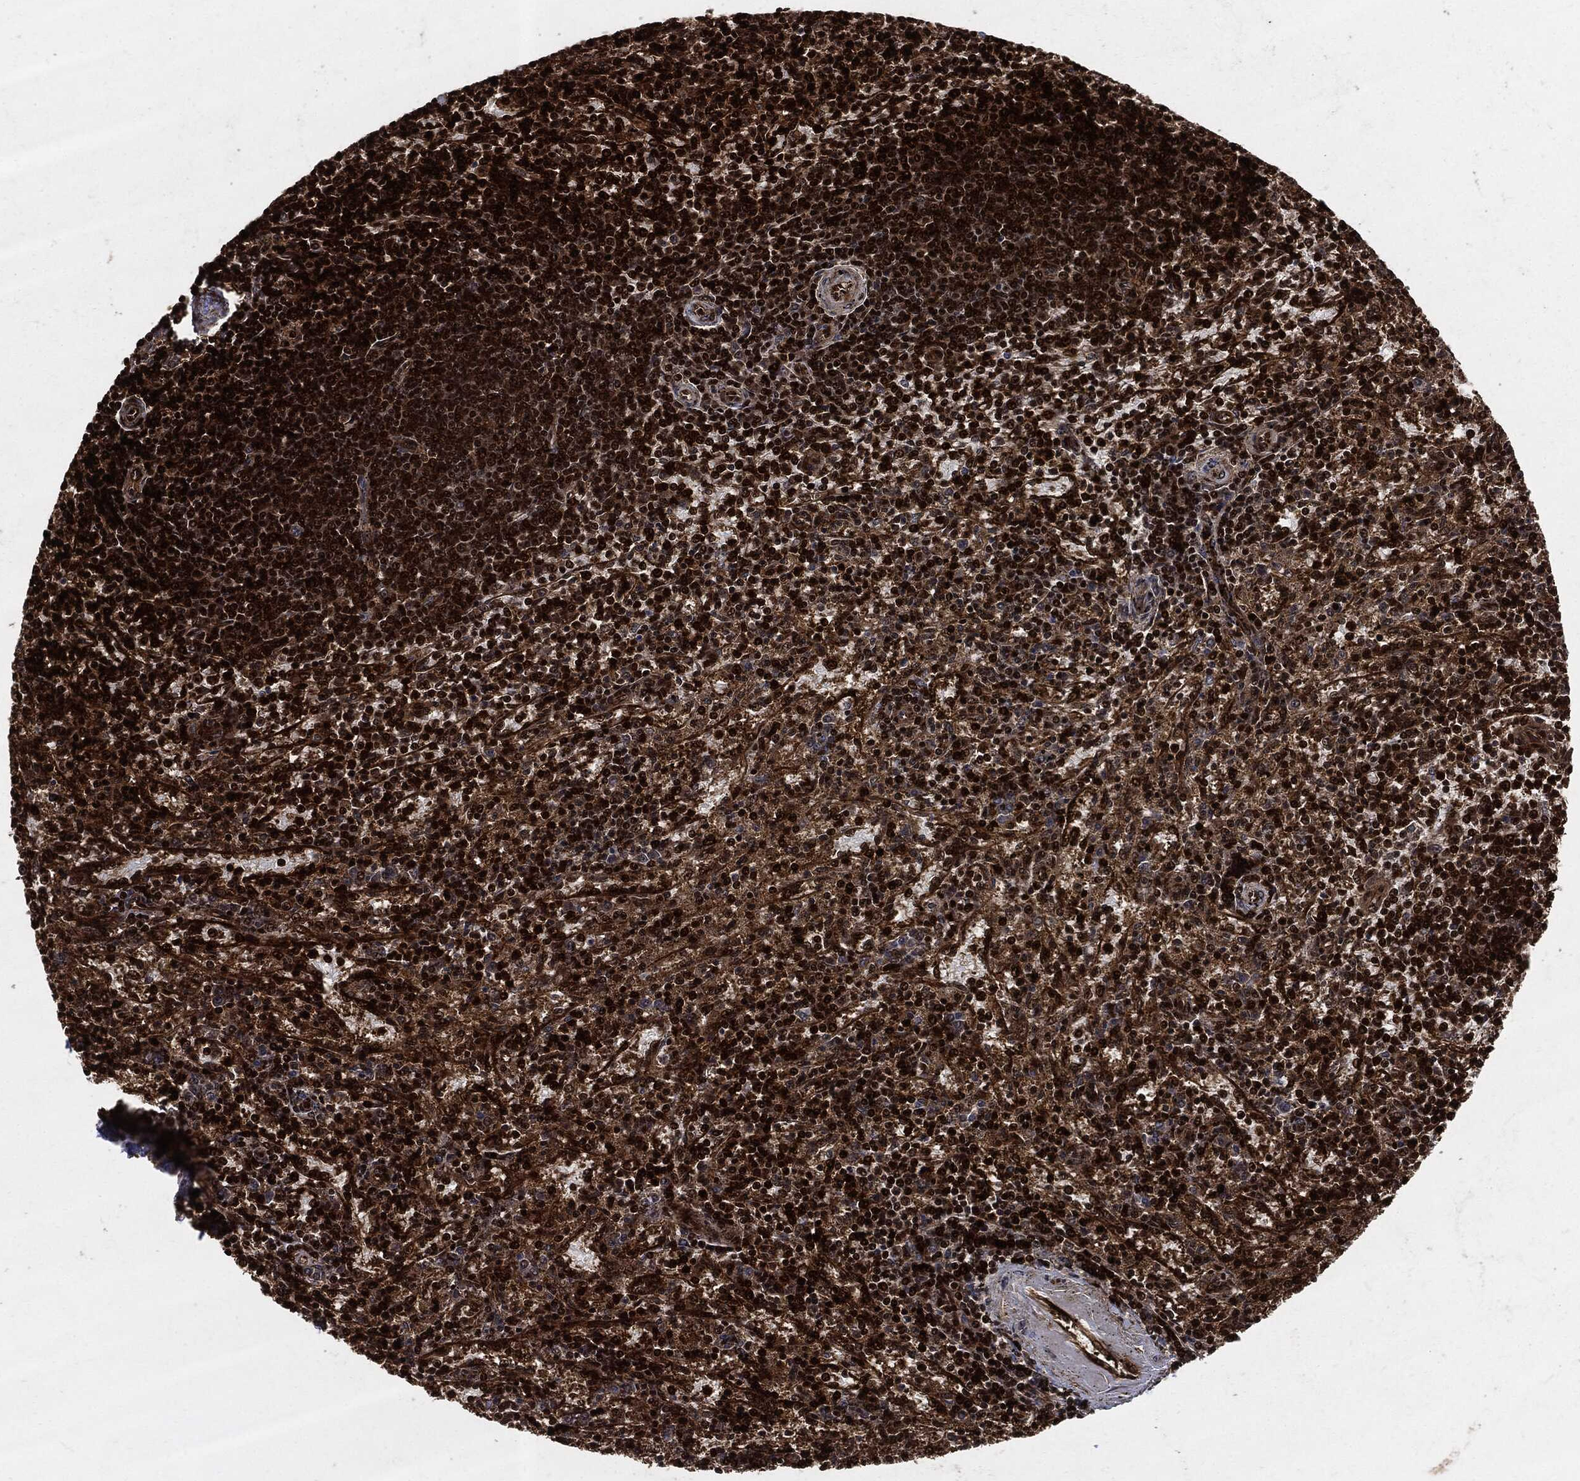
{"staining": {"intensity": "strong", "quantity": ">75%", "location": "cytoplasmic/membranous"}, "tissue": "spleen", "cell_type": "Cells in red pulp", "image_type": "normal", "snomed": [{"axis": "morphology", "description": "Normal tissue, NOS"}, {"axis": "topography", "description": "Spleen"}], "caption": "A brown stain shows strong cytoplasmic/membranous positivity of a protein in cells in red pulp of unremarkable spleen.", "gene": "YWHAB", "patient": {"sex": "female", "age": 37}}